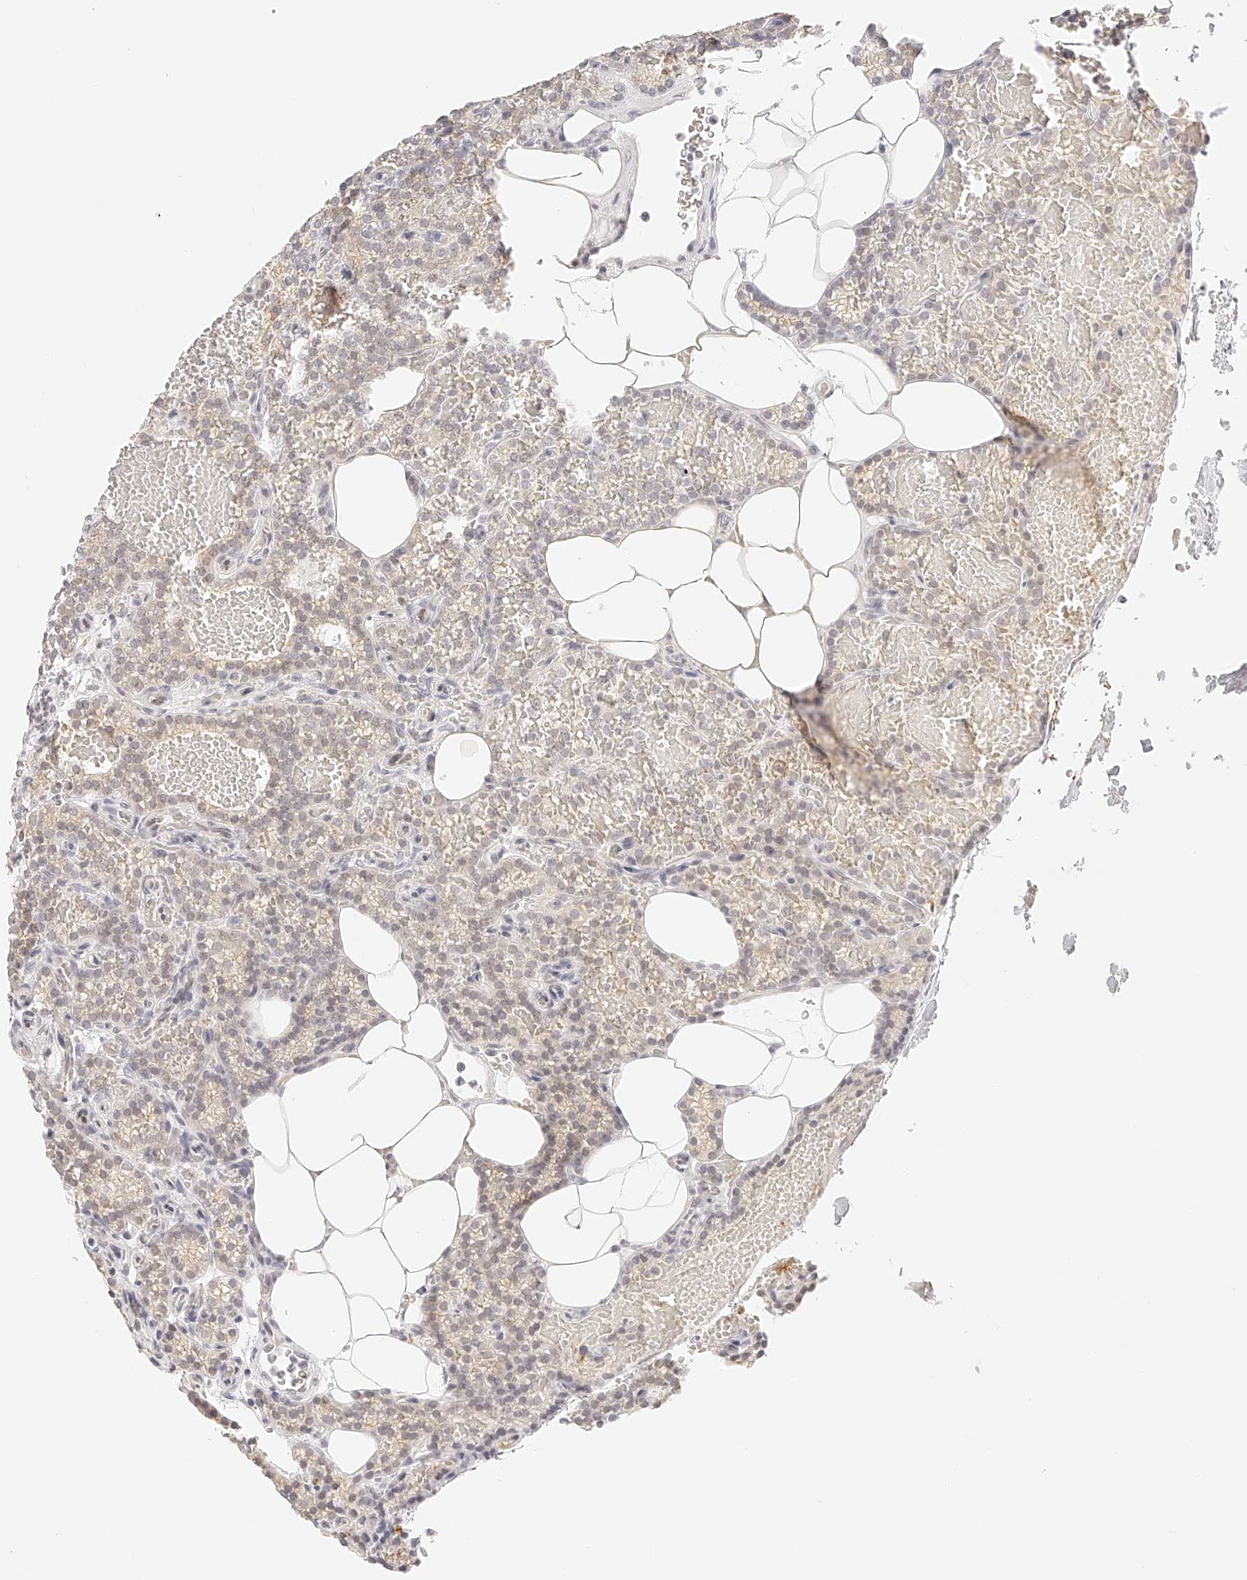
{"staining": {"intensity": "negative", "quantity": "none", "location": "none"}, "tissue": "parathyroid gland", "cell_type": "Glandular cells", "image_type": "normal", "snomed": [{"axis": "morphology", "description": "Normal tissue, NOS"}, {"axis": "topography", "description": "Parathyroid gland"}], "caption": "This is an immunohistochemistry (IHC) micrograph of benign human parathyroid gland. There is no positivity in glandular cells.", "gene": "ZFP69", "patient": {"sex": "male", "age": 58}}